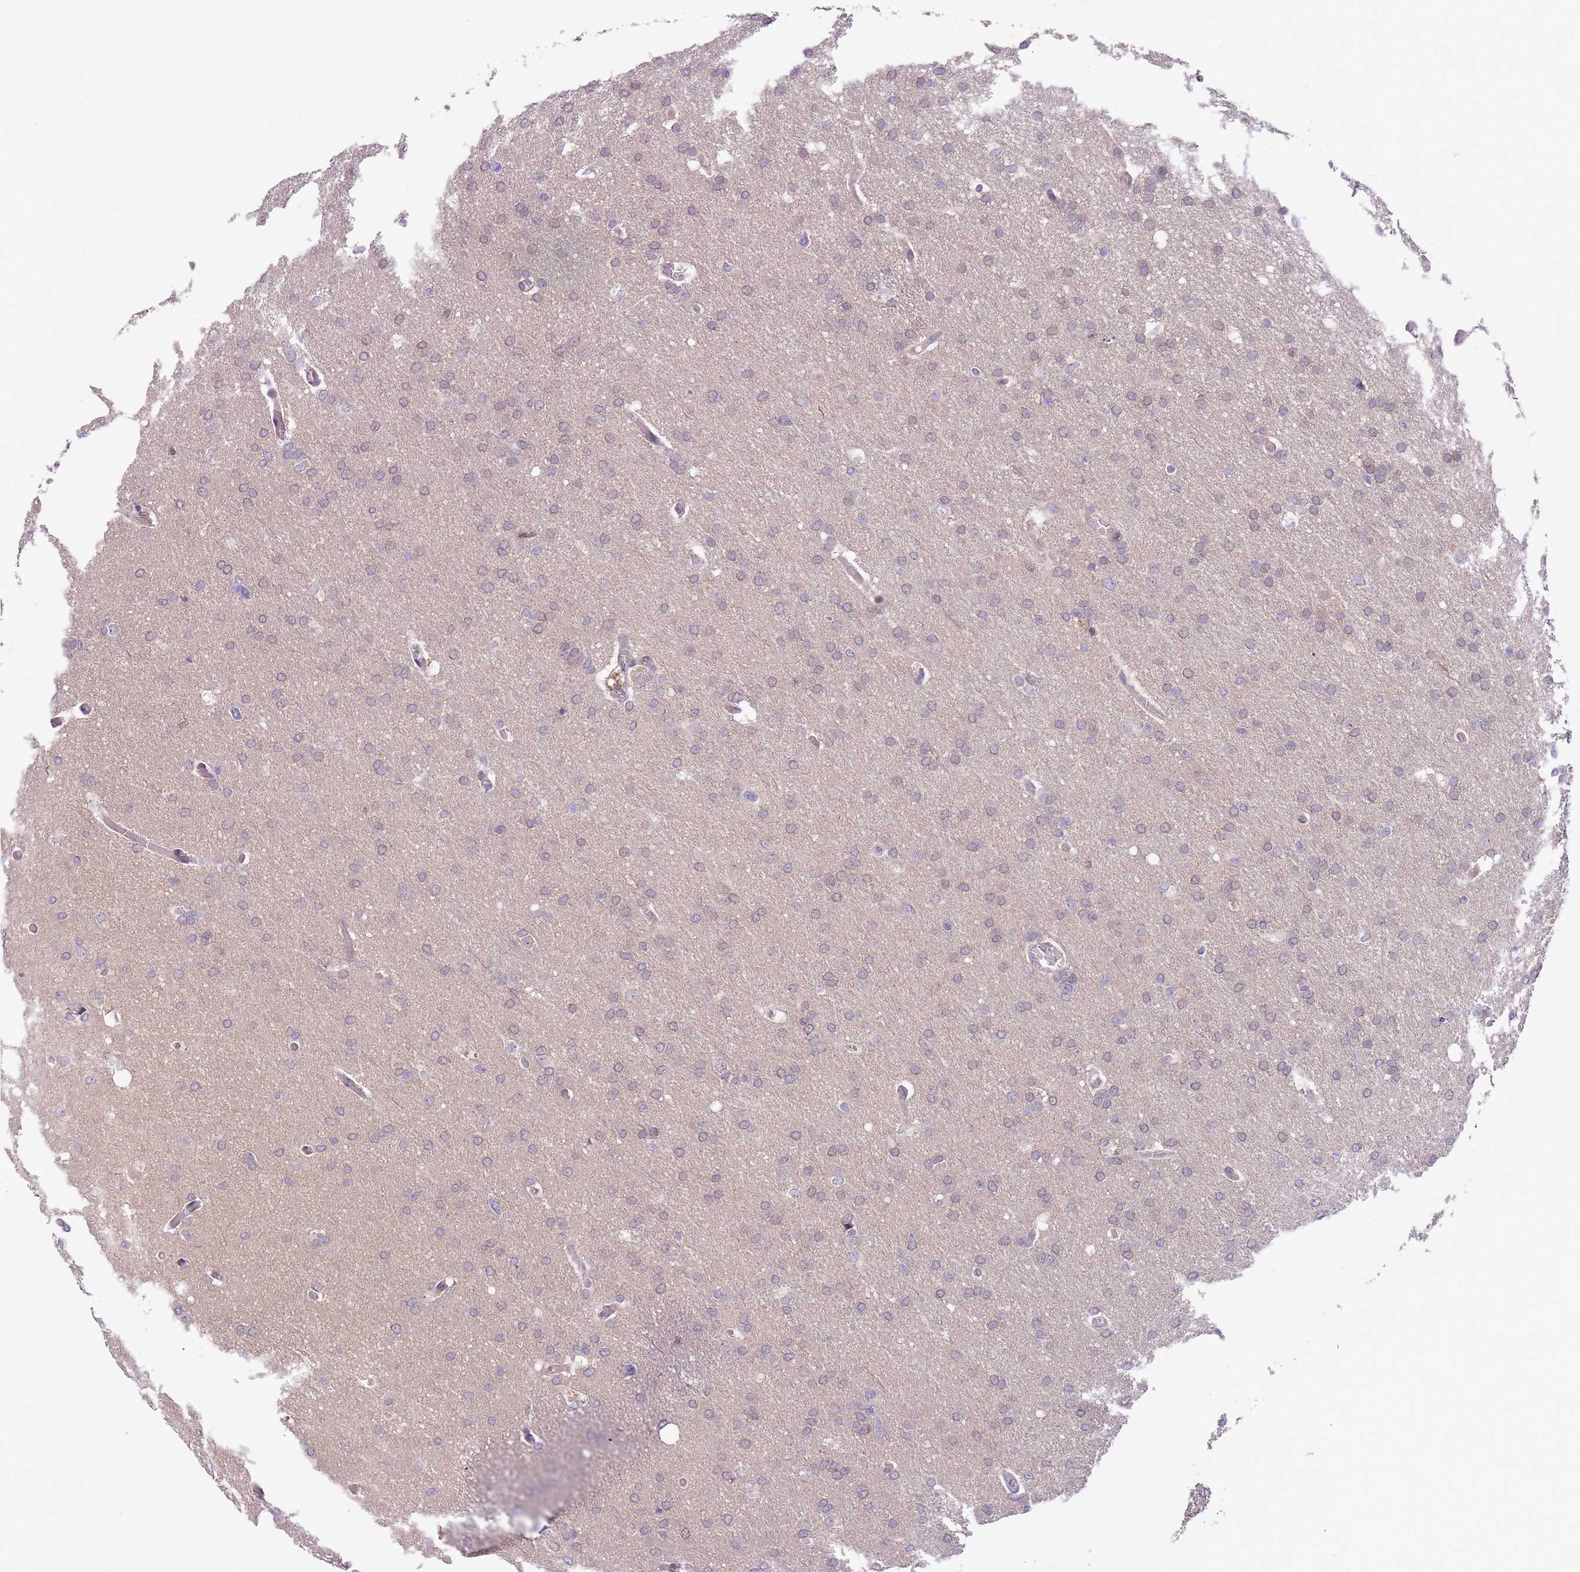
{"staining": {"intensity": "negative", "quantity": "none", "location": "none"}, "tissue": "glioma", "cell_type": "Tumor cells", "image_type": "cancer", "snomed": [{"axis": "morphology", "description": "Glioma, malignant, High grade"}, {"axis": "topography", "description": "Cerebral cortex"}], "caption": "A histopathology image of human glioma is negative for staining in tumor cells.", "gene": "CCND2", "patient": {"sex": "female", "age": 36}}